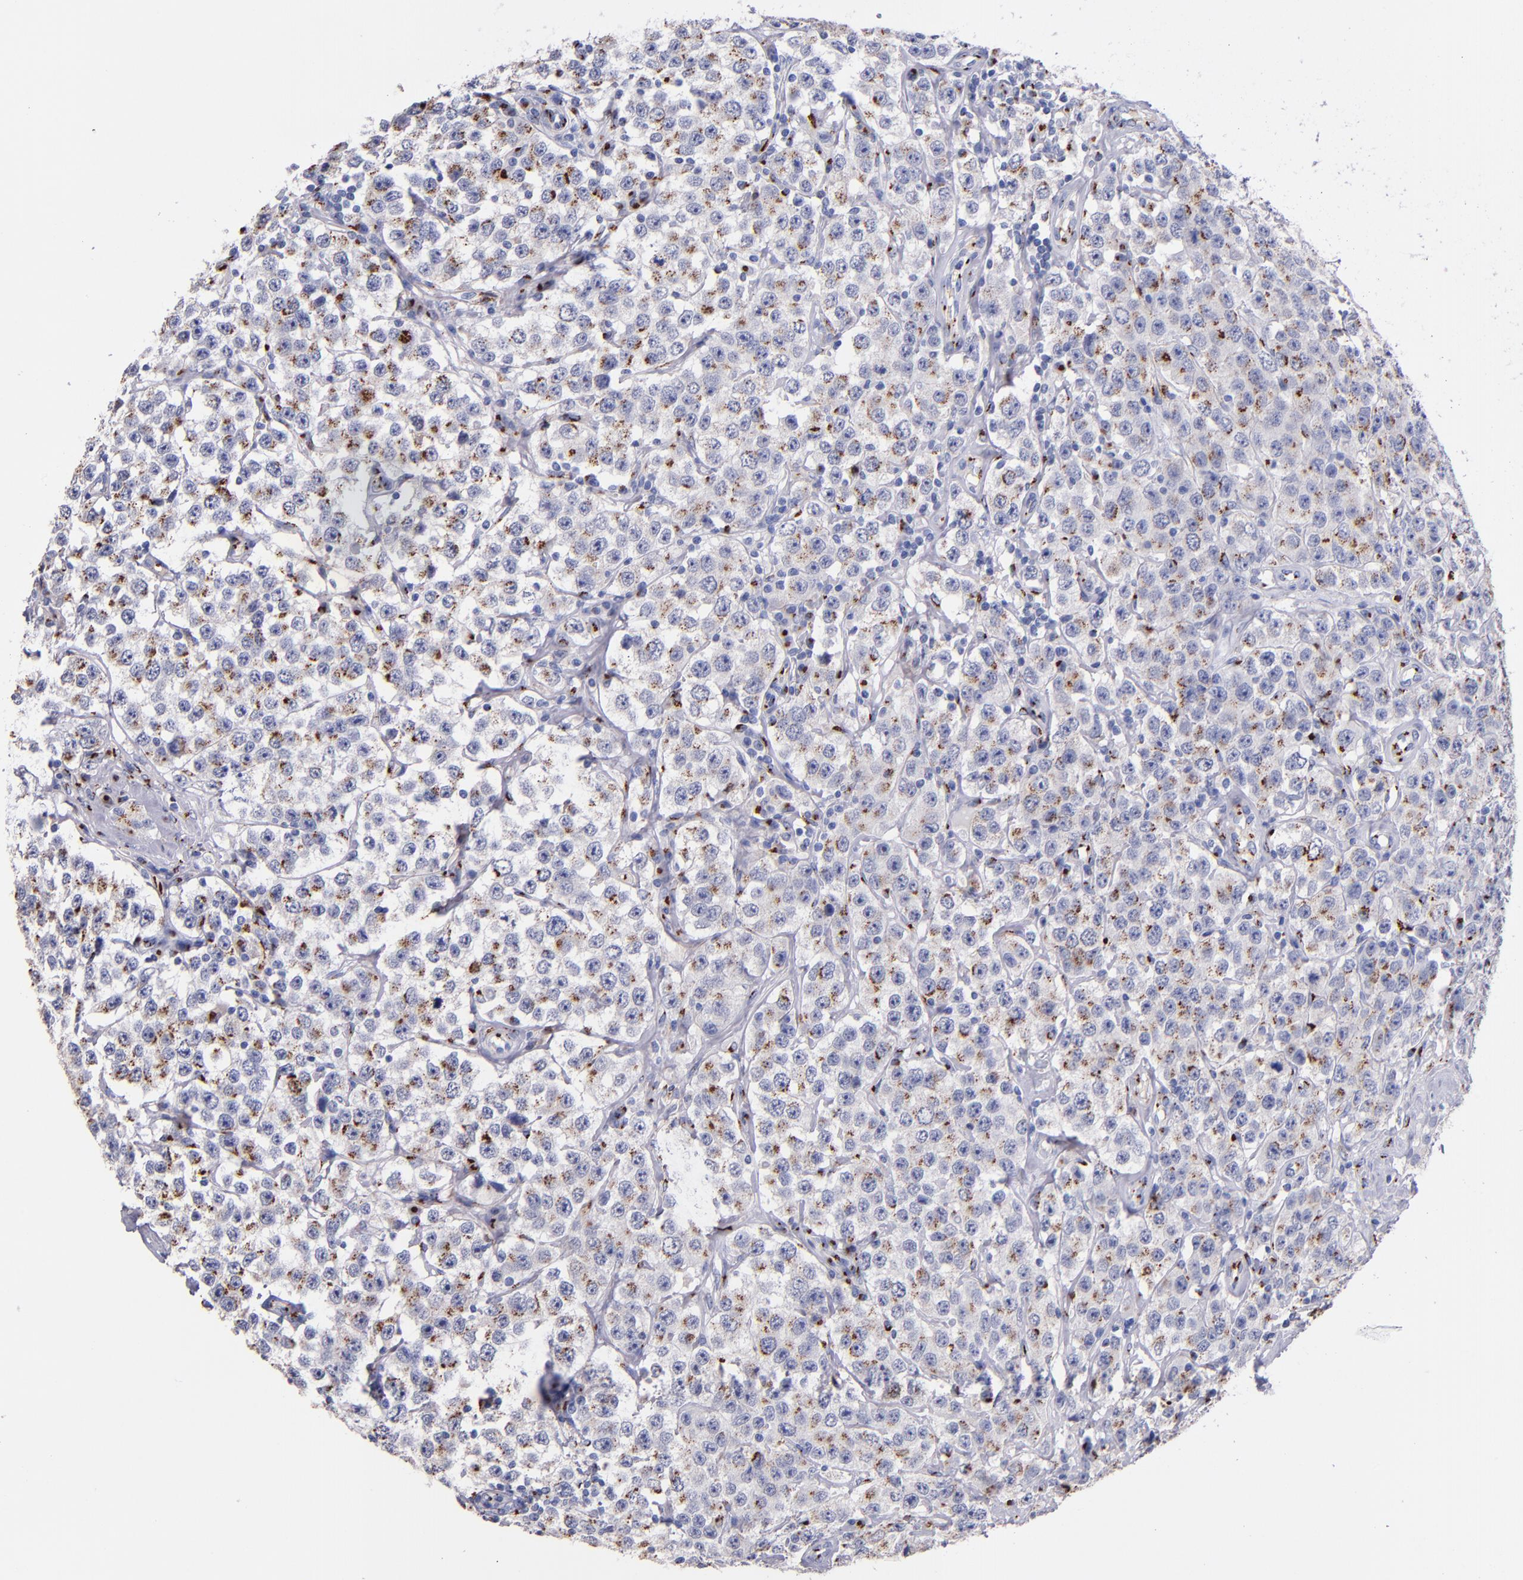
{"staining": {"intensity": "moderate", "quantity": ">75%", "location": "cytoplasmic/membranous"}, "tissue": "testis cancer", "cell_type": "Tumor cells", "image_type": "cancer", "snomed": [{"axis": "morphology", "description": "Seminoma, NOS"}, {"axis": "topography", "description": "Testis"}], "caption": "Testis cancer stained with DAB IHC exhibits medium levels of moderate cytoplasmic/membranous expression in about >75% of tumor cells.", "gene": "GOLIM4", "patient": {"sex": "male", "age": 52}}